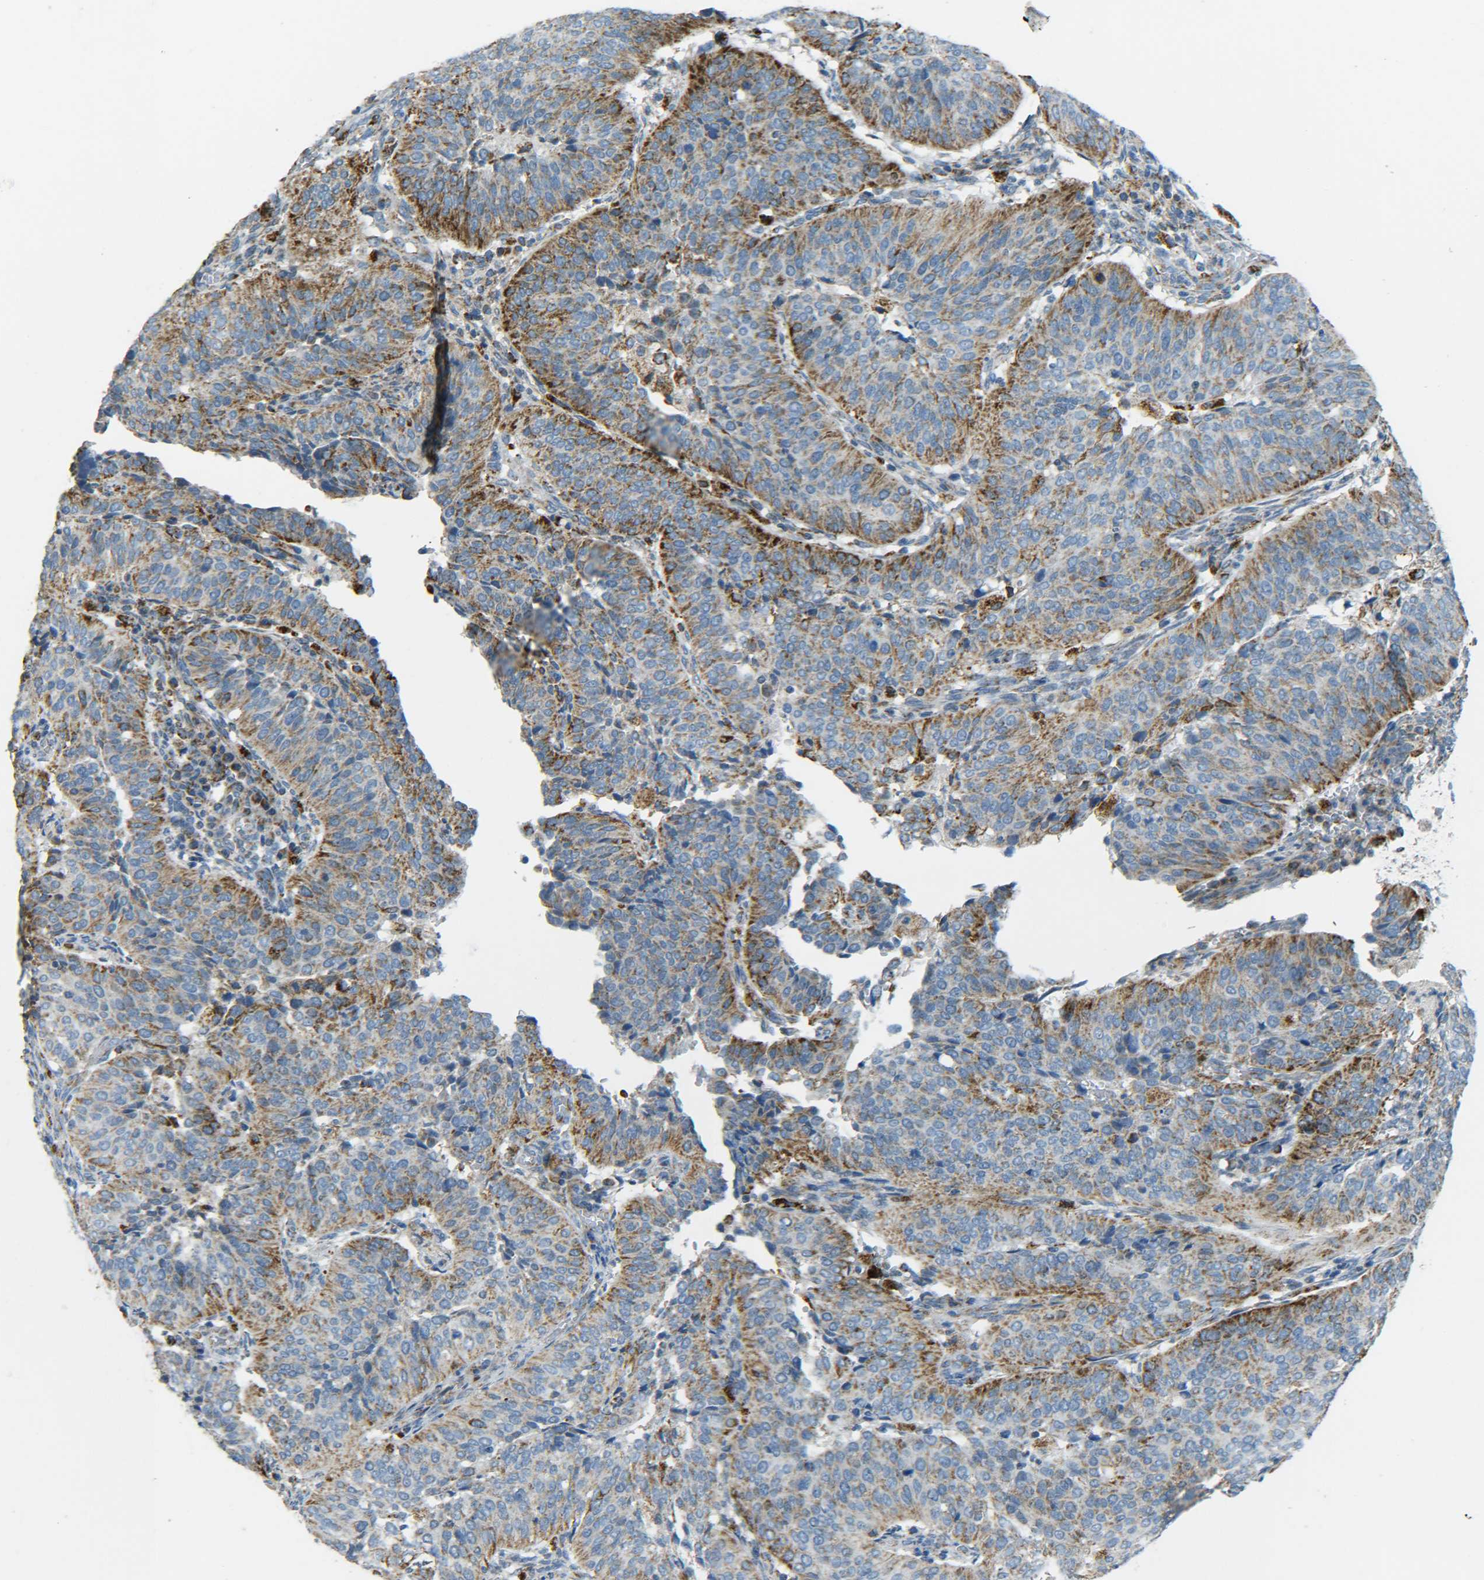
{"staining": {"intensity": "moderate", "quantity": ">75%", "location": "cytoplasmic/membranous"}, "tissue": "cervical cancer", "cell_type": "Tumor cells", "image_type": "cancer", "snomed": [{"axis": "morphology", "description": "Normal tissue, NOS"}, {"axis": "morphology", "description": "Squamous cell carcinoma, NOS"}, {"axis": "topography", "description": "Cervix"}], "caption": "Protein expression analysis of cervical cancer demonstrates moderate cytoplasmic/membranous expression in about >75% of tumor cells.", "gene": "CYB5R1", "patient": {"sex": "female", "age": 39}}